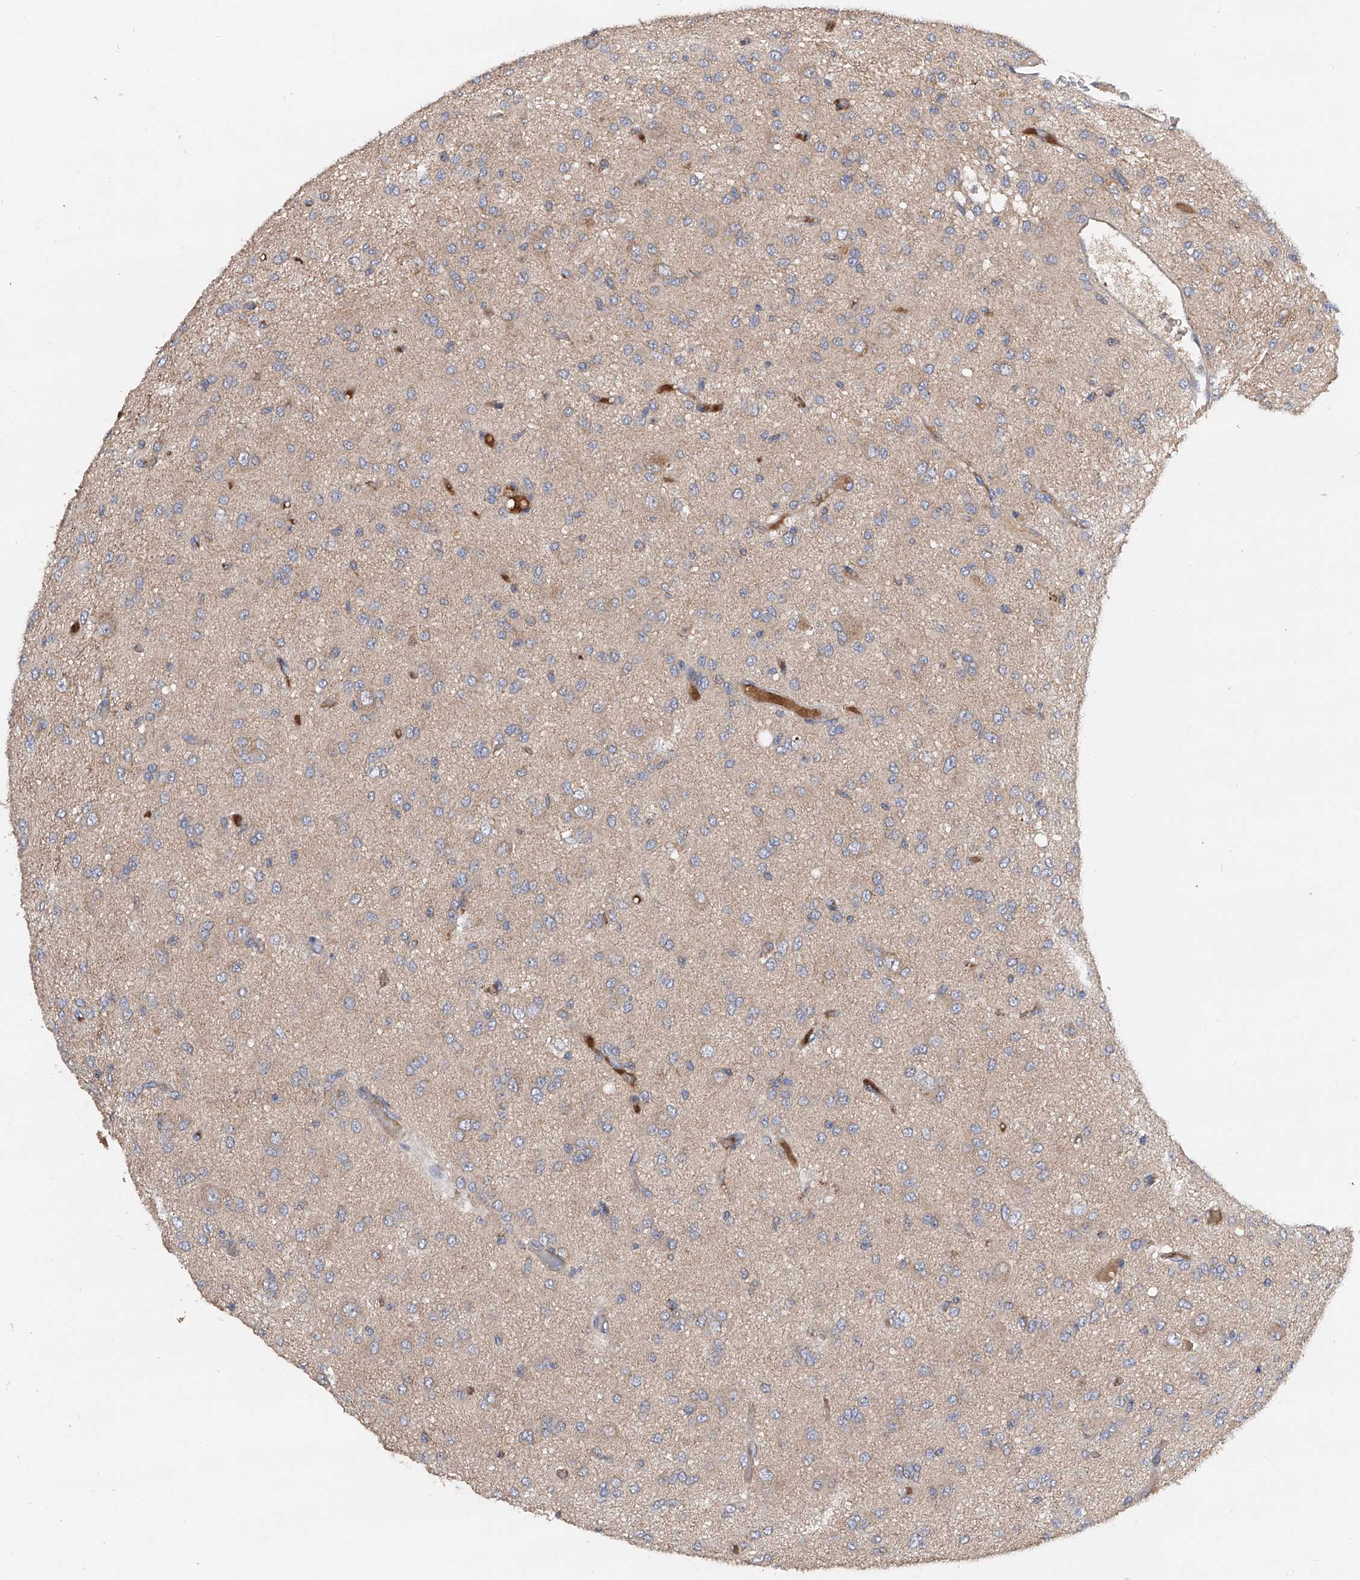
{"staining": {"intensity": "weak", "quantity": "<25%", "location": "cytoplasmic/membranous"}, "tissue": "glioma", "cell_type": "Tumor cells", "image_type": "cancer", "snomed": [{"axis": "morphology", "description": "Glioma, malignant, High grade"}, {"axis": "topography", "description": "Brain"}], "caption": "An image of malignant high-grade glioma stained for a protein shows no brown staining in tumor cells.", "gene": "PTK2", "patient": {"sex": "female", "age": 59}}